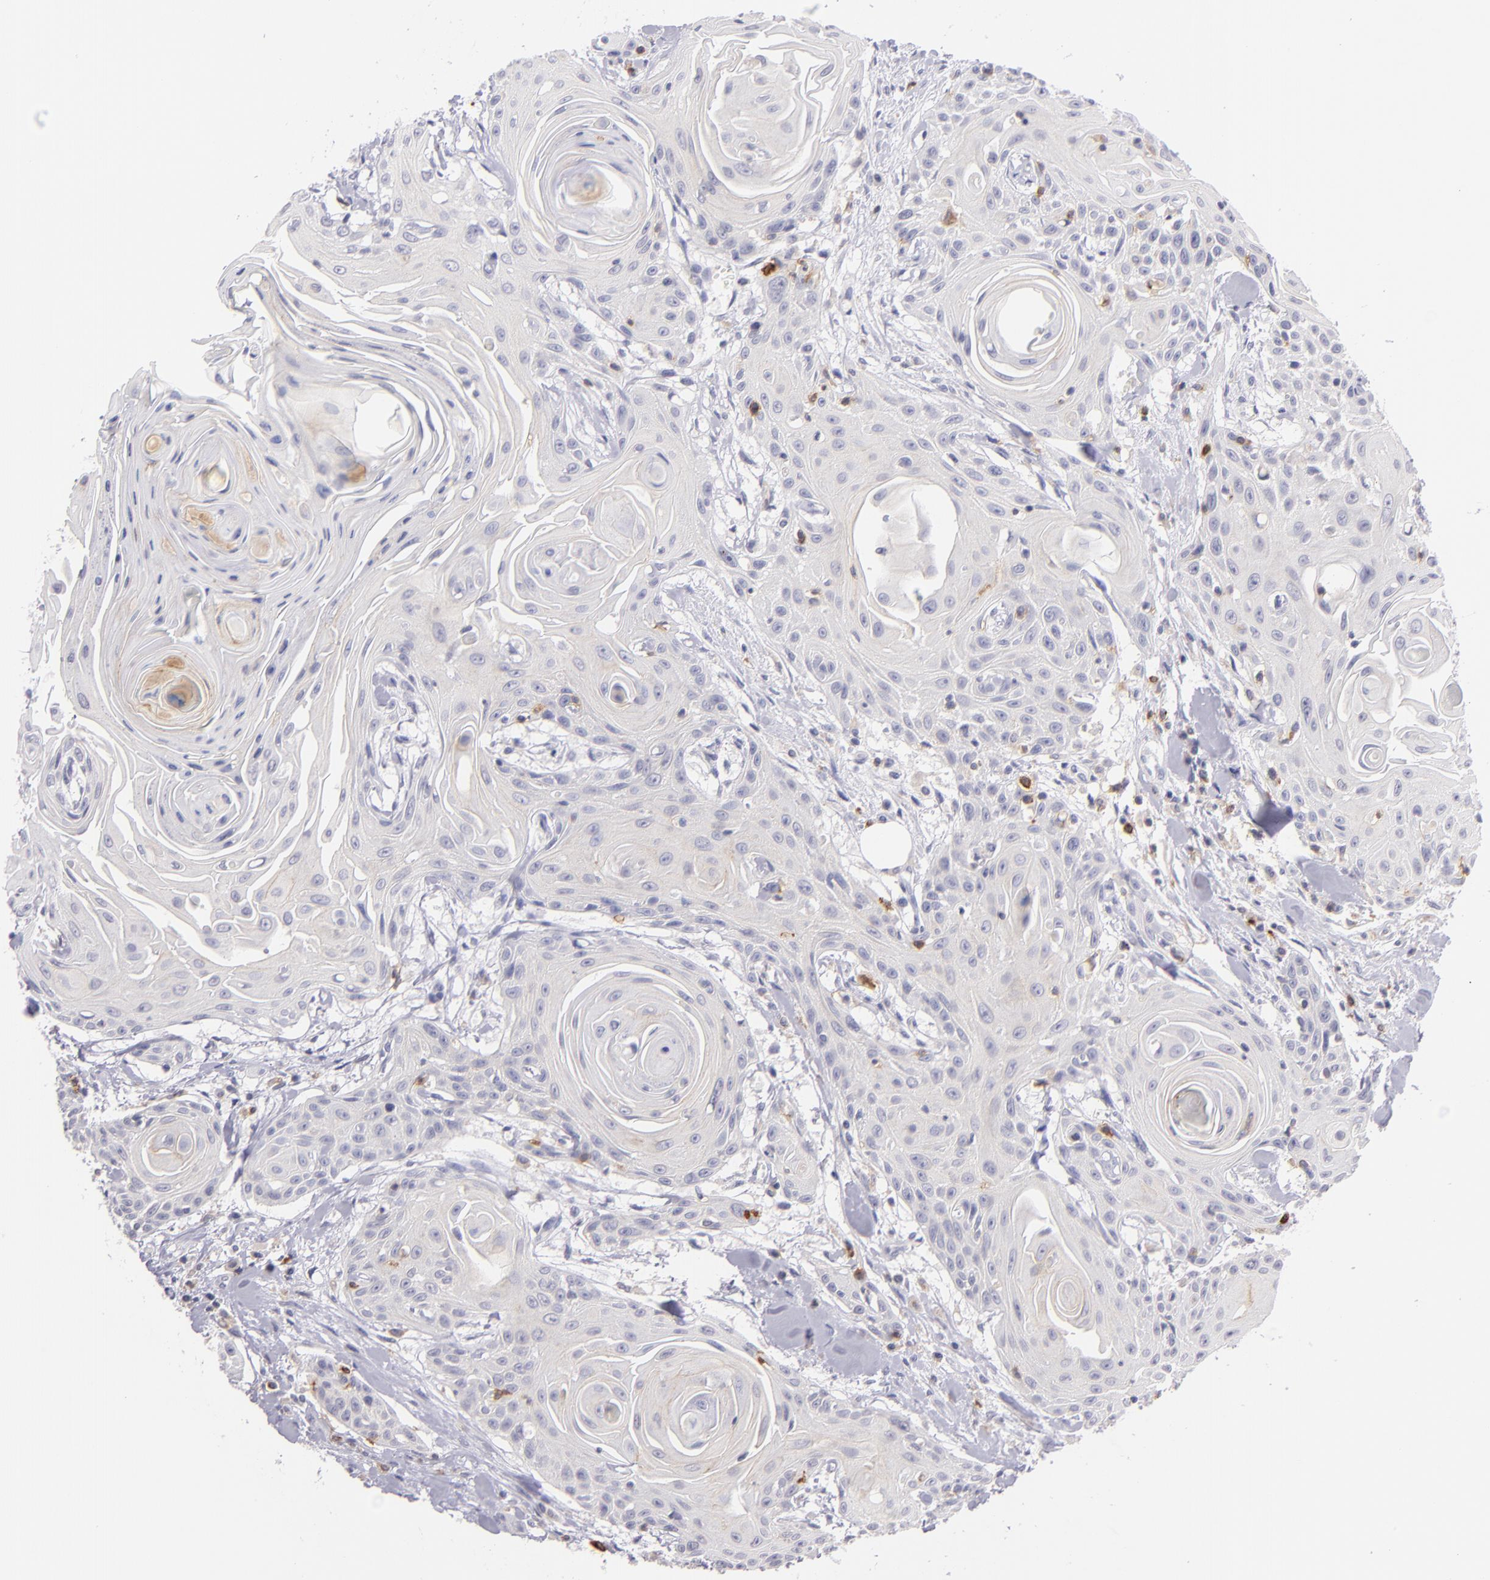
{"staining": {"intensity": "negative", "quantity": "none", "location": "none"}, "tissue": "head and neck cancer", "cell_type": "Tumor cells", "image_type": "cancer", "snomed": [{"axis": "morphology", "description": "Squamous cell carcinoma, NOS"}, {"axis": "morphology", "description": "Squamous cell carcinoma, metastatic, NOS"}, {"axis": "topography", "description": "Lymph node"}, {"axis": "topography", "description": "Salivary gland"}, {"axis": "topography", "description": "Head-Neck"}], "caption": "This is a micrograph of IHC staining of head and neck cancer (metastatic squamous cell carcinoma), which shows no expression in tumor cells. Nuclei are stained in blue.", "gene": "IL2RA", "patient": {"sex": "female", "age": 74}}